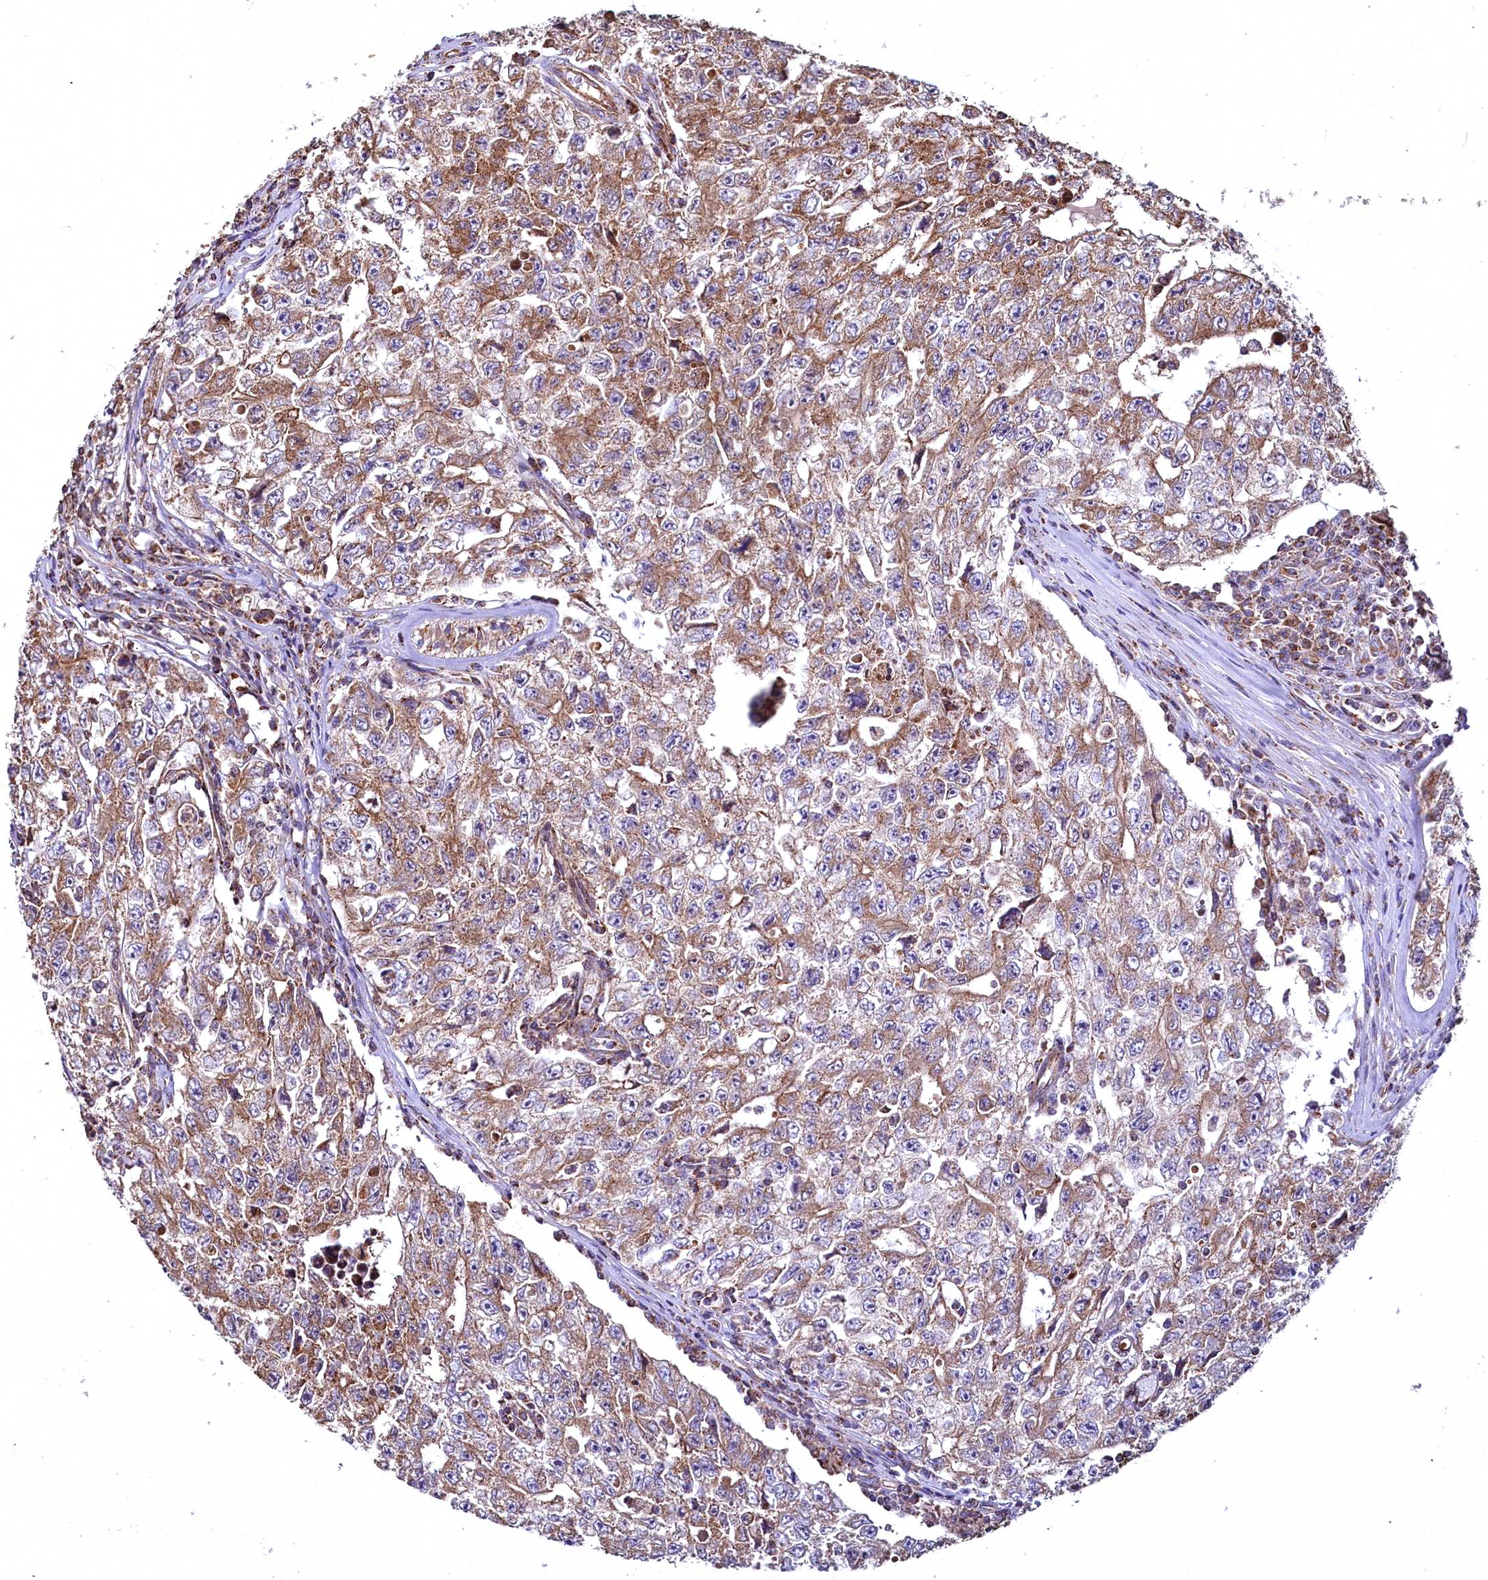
{"staining": {"intensity": "moderate", "quantity": "25%-75%", "location": "cytoplasmic/membranous"}, "tissue": "testis cancer", "cell_type": "Tumor cells", "image_type": "cancer", "snomed": [{"axis": "morphology", "description": "Carcinoma, Embryonal, NOS"}, {"axis": "topography", "description": "Testis"}], "caption": "Tumor cells display medium levels of moderate cytoplasmic/membranous positivity in about 25%-75% of cells in human embryonal carcinoma (testis).", "gene": "NUDT15", "patient": {"sex": "male", "age": 17}}